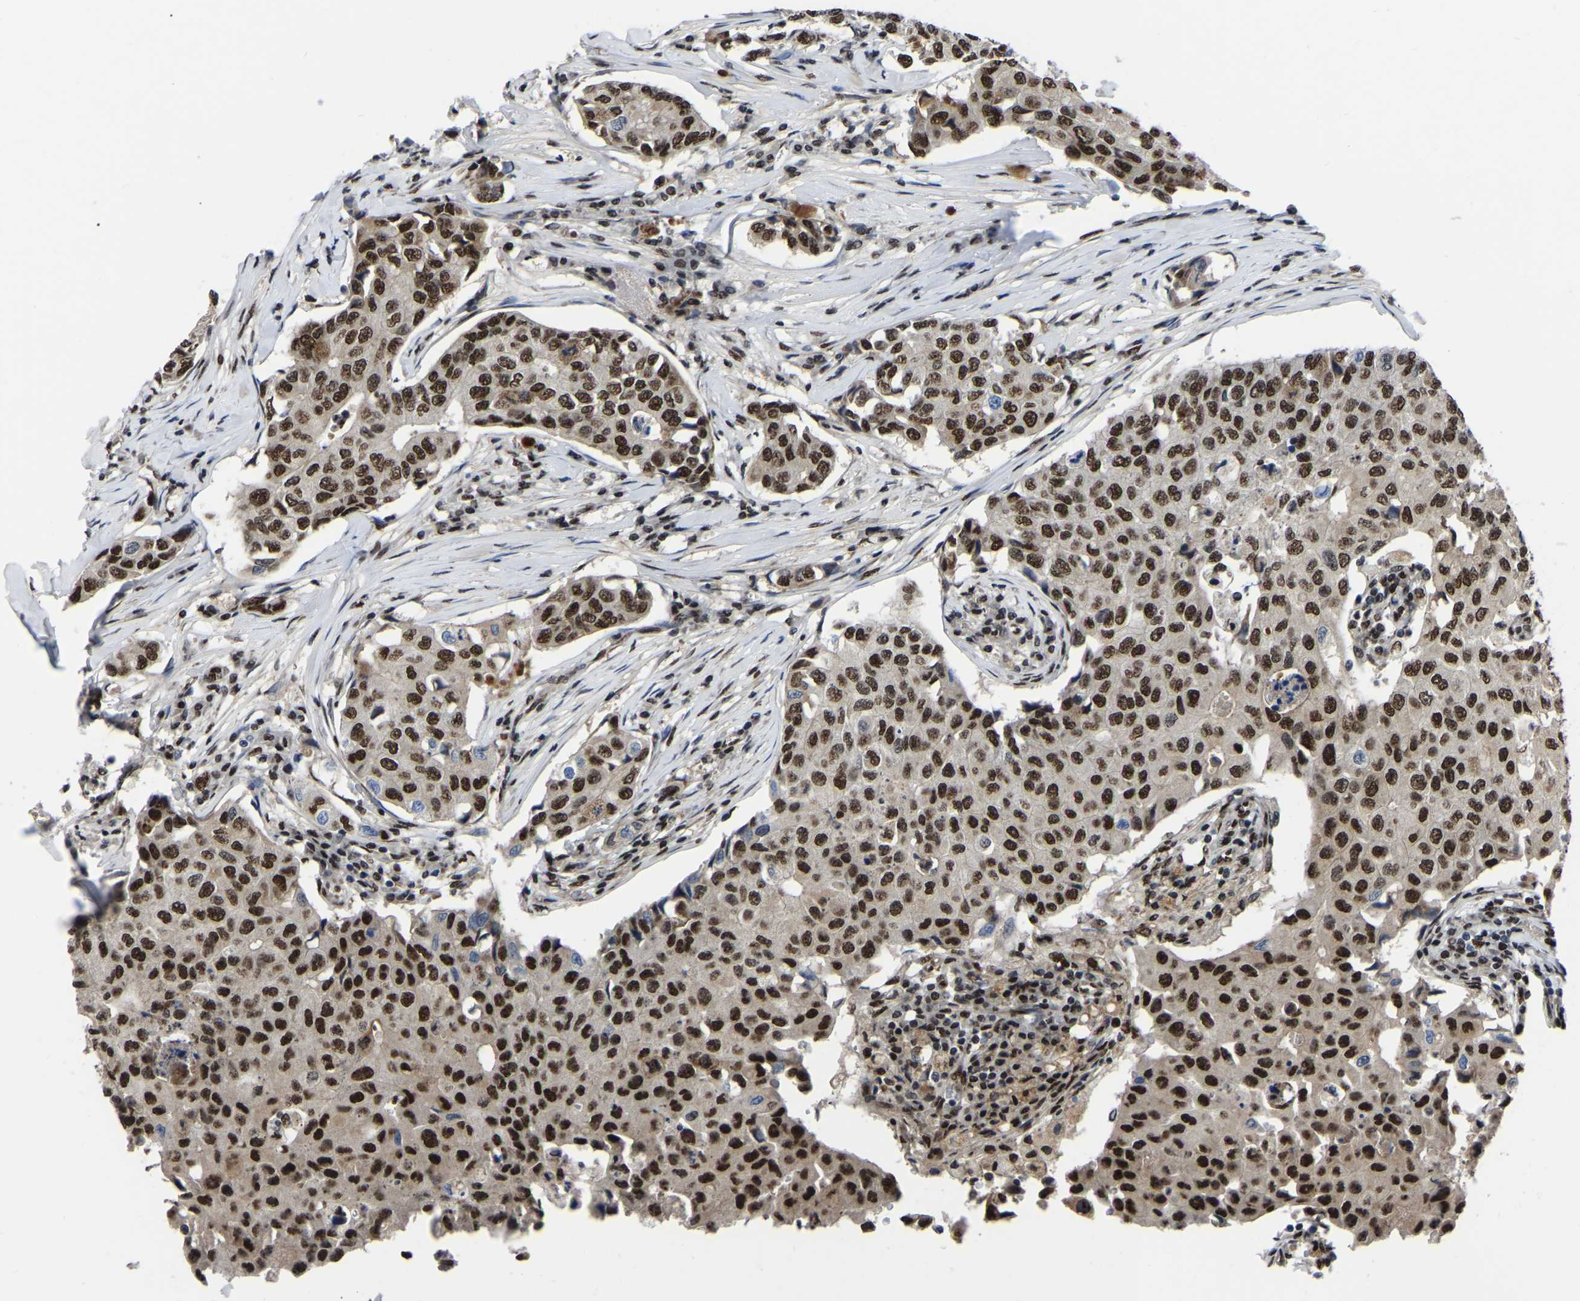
{"staining": {"intensity": "strong", "quantity": ">75%", "location": "nuclear"}, "tissue": "breast cancer", "cell_type": "Tumor cells", "image_type": "cancer", "snomed": [{"axis": "morphology", "description": "Duct carcinoma"}, {"axis": "topography", "description": "Breast"}], "caption": "The photomicrograph displays immunohistochemical staining of infiltrating ductal carcinoma (breast). There is strong nuclear positivity is present in about >75% of tumor cells.", "gene": "TRIM35", "patient": {"sex": "female", "age": 80}}